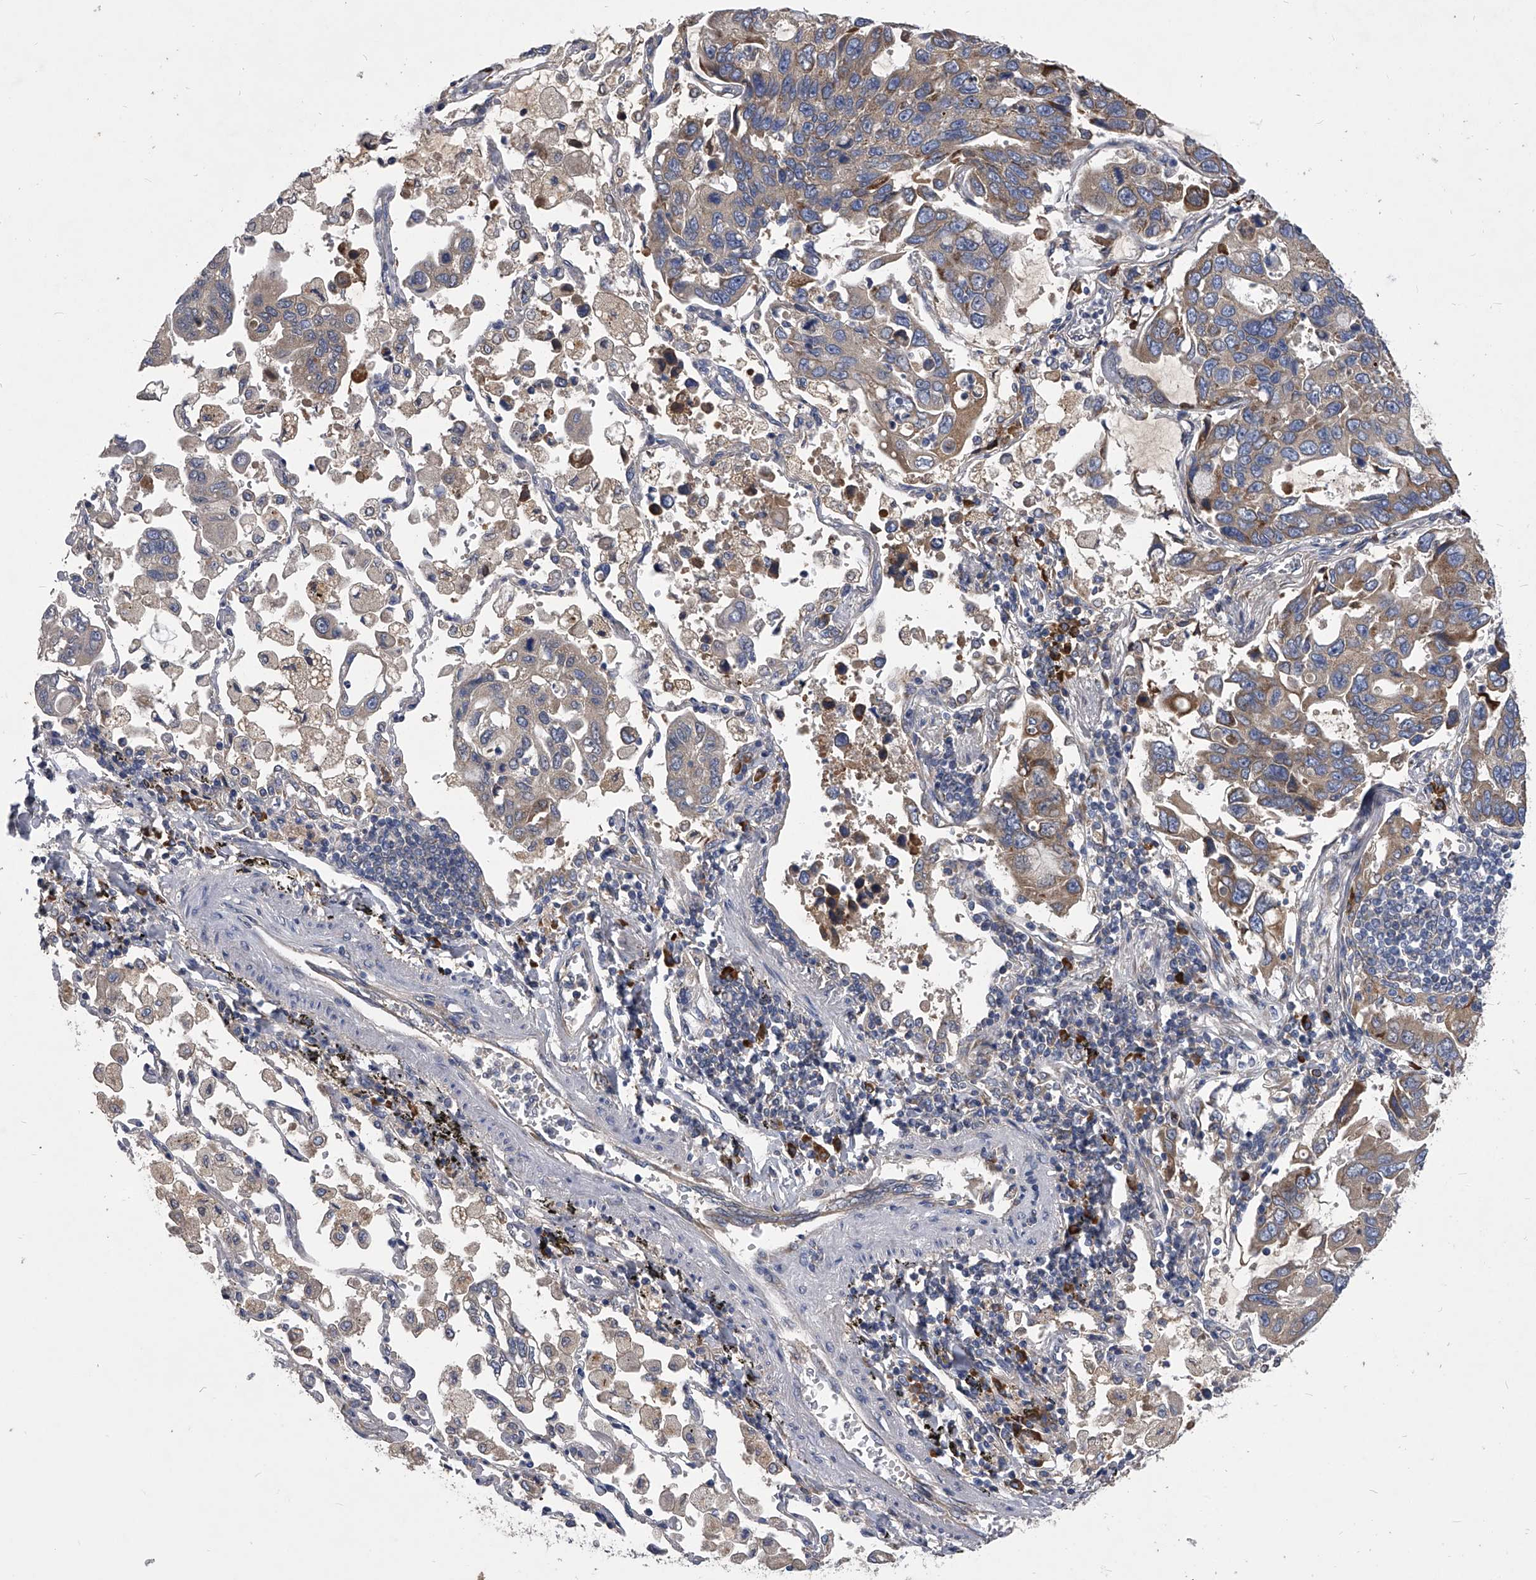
{"staining": {"intensity": "weak", "quantity": "25%-75%", "location": "cytoplasmic/membranous"}, "tissue": "lung cancer", "cell_type": "Tumor cells", "image_type": "cancer", "snomed": [{"axis": "morphology", "description": "Adenocarcinoma, NOS"}, {"axis": "topography", "description": "Lung"}], "caption": "Immunohistochemical staining of human lung adenocarcinoma demonstrates low levels of weak cytoplasmic/membranous staining in about 25%-75% of tumor cells. The staining was performed using DAB, with brown indicating positive protein expression. Nuclei are stained blue with hematoxylin.", "gene": "CCR4", "patient": {"sex": "male", "age": 64}}